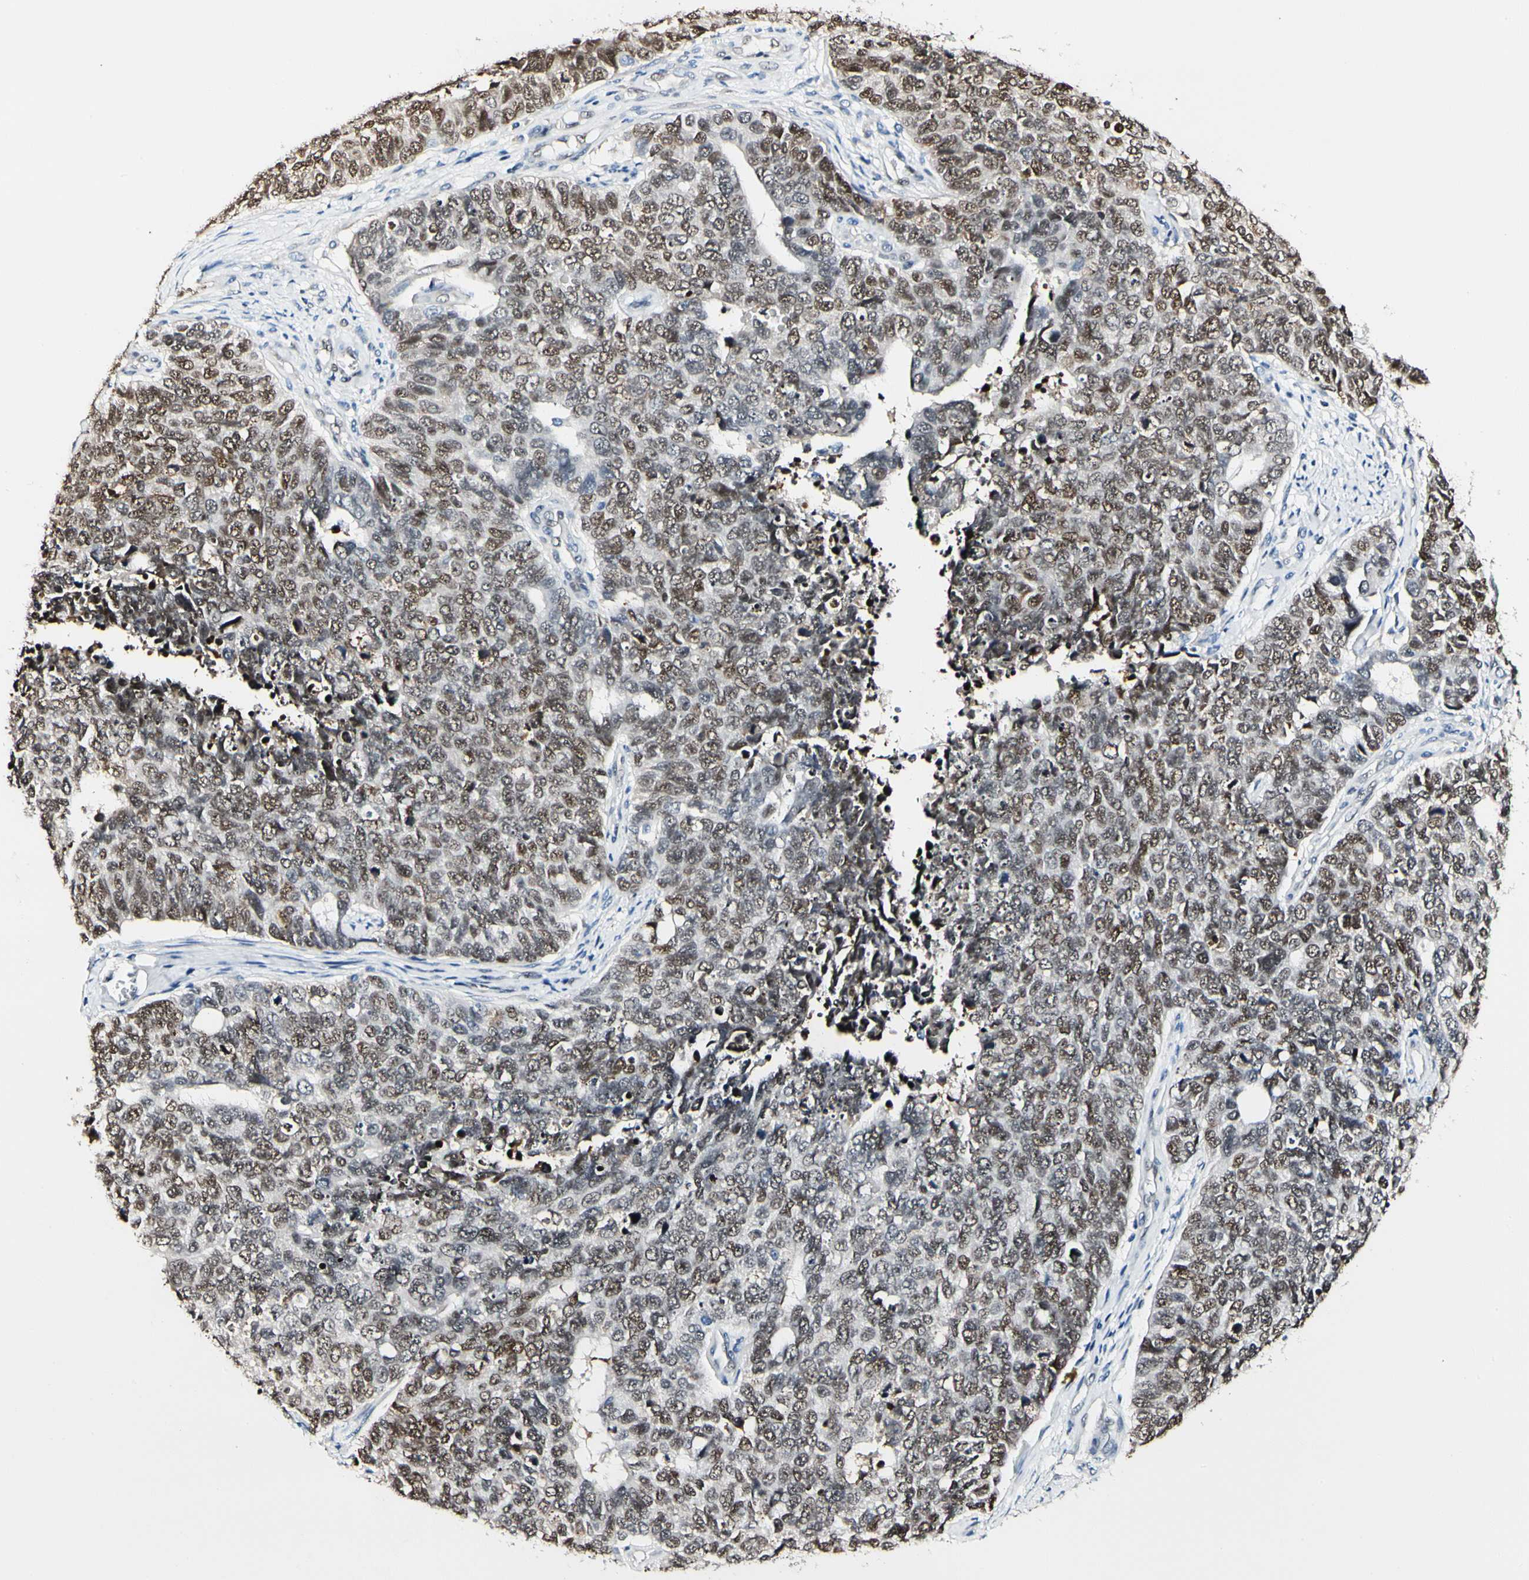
{"staining": {"intensity": "moderate", "quantity": ">75%", "location": "nuclear"}, "tissue": "cervical cancer", "cell_type": "Tumor cells", "image_type": "cancer", "snomed": [{"axis": "morphology", "description": "Squamous cell carcinoma, NOS"}, {"axis": "topography", "description": "Cervix"}], "caption": "A medium amount of moderate nuclear expression is identified in approximately >75% of tumor cells in cervical cancer tissue.", "gene": "NFIA", "patient": {"sex": "female", "age": 63}}